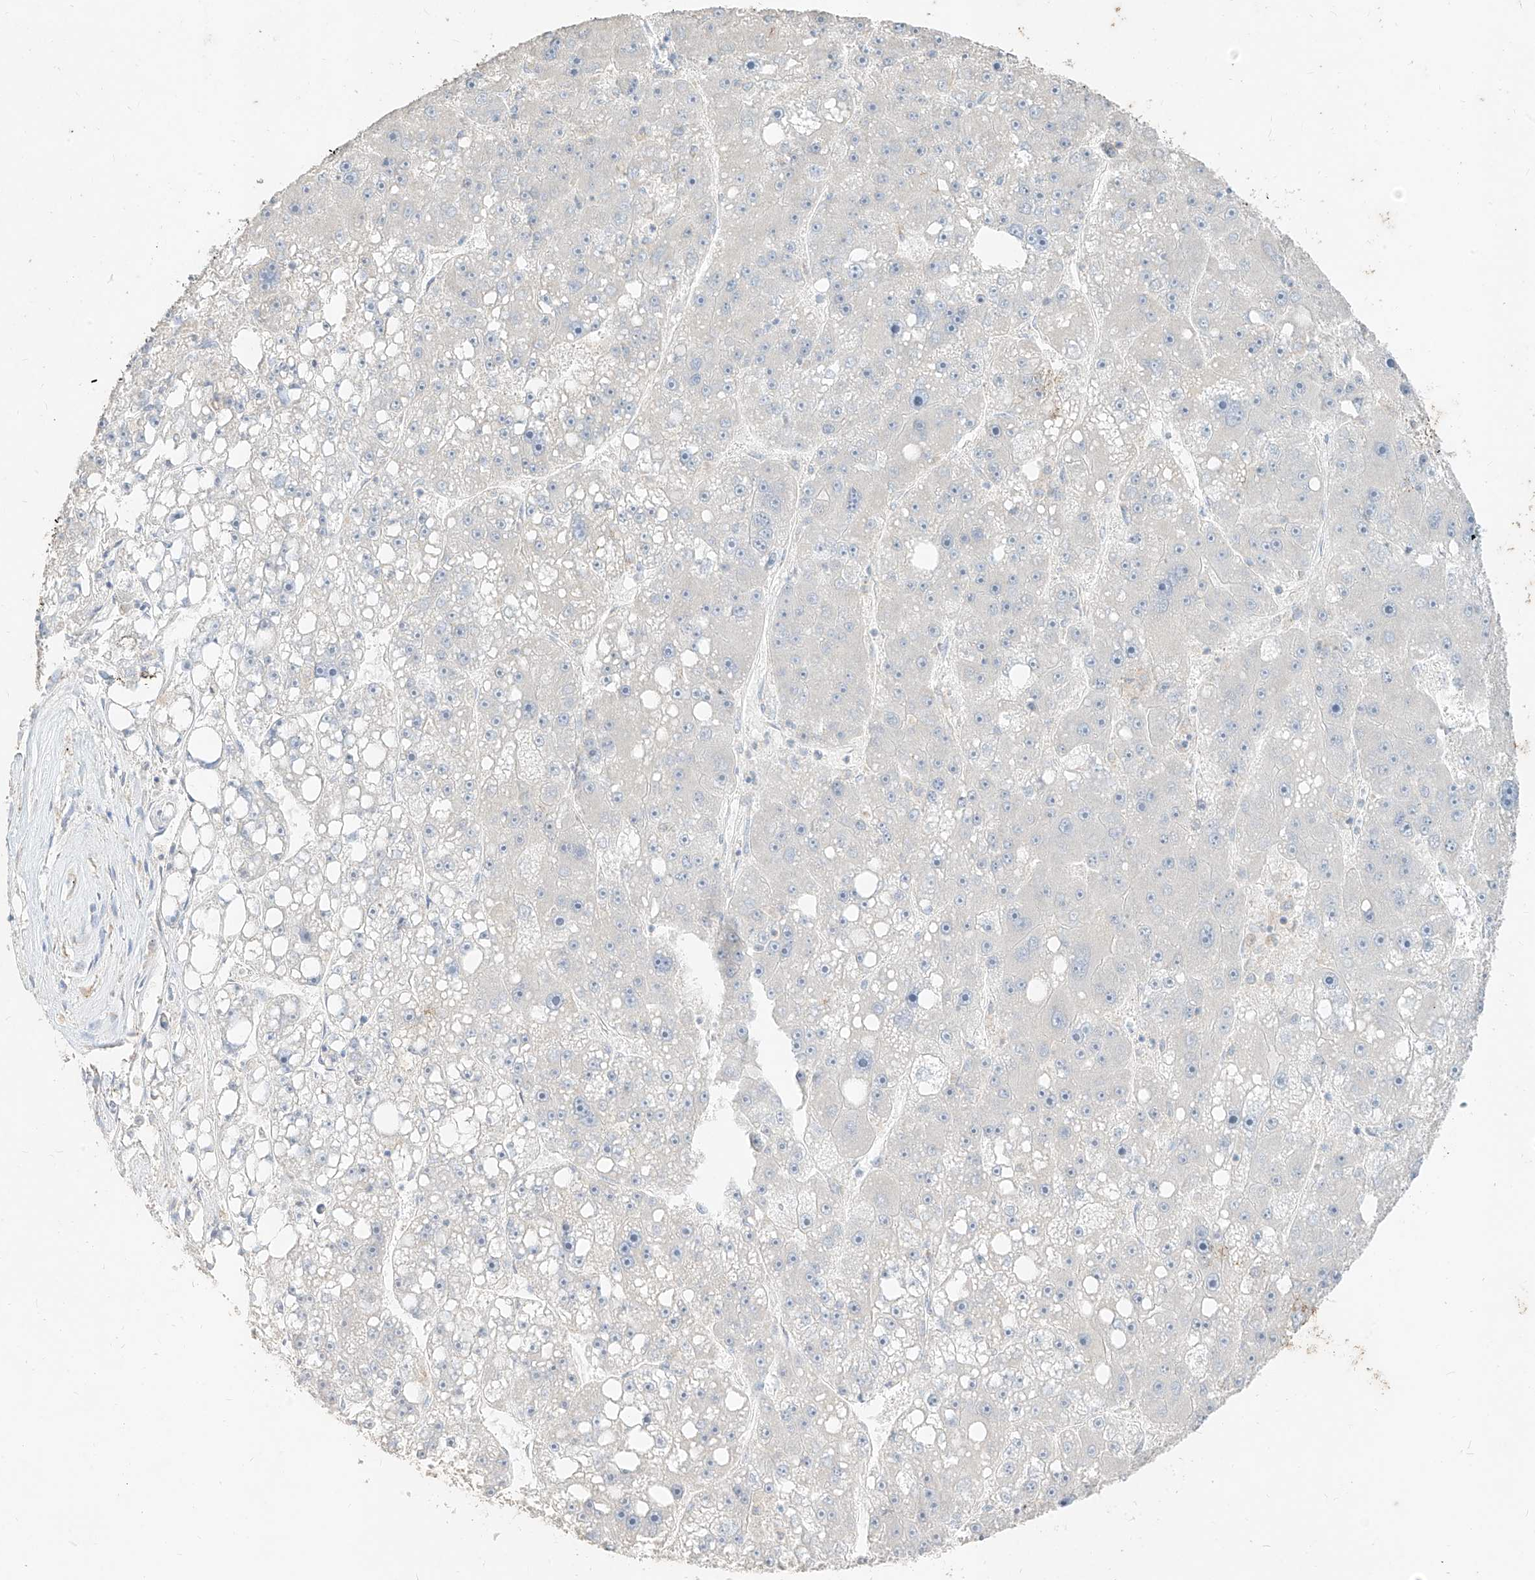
{"staining": {"intensity": "negative", "quantity": "none", "location": "none"}, "tissue": "liver cancer", "cell_type": "Tumor cells", "image_type": "cancer", "snomed": [{"axis": "morphology", "description": "Carcinoma, Hepatocellular, NOS"}, {"axis": "topography", "description": "Liver"}], "caption": "Liver cancer (hepatocellular carcinoma) stained for a protein using immunohistochemistry displays no staining tumor cells.", "gene": "ZZEF1", "patient": {"sex": "female", "age": 61}}